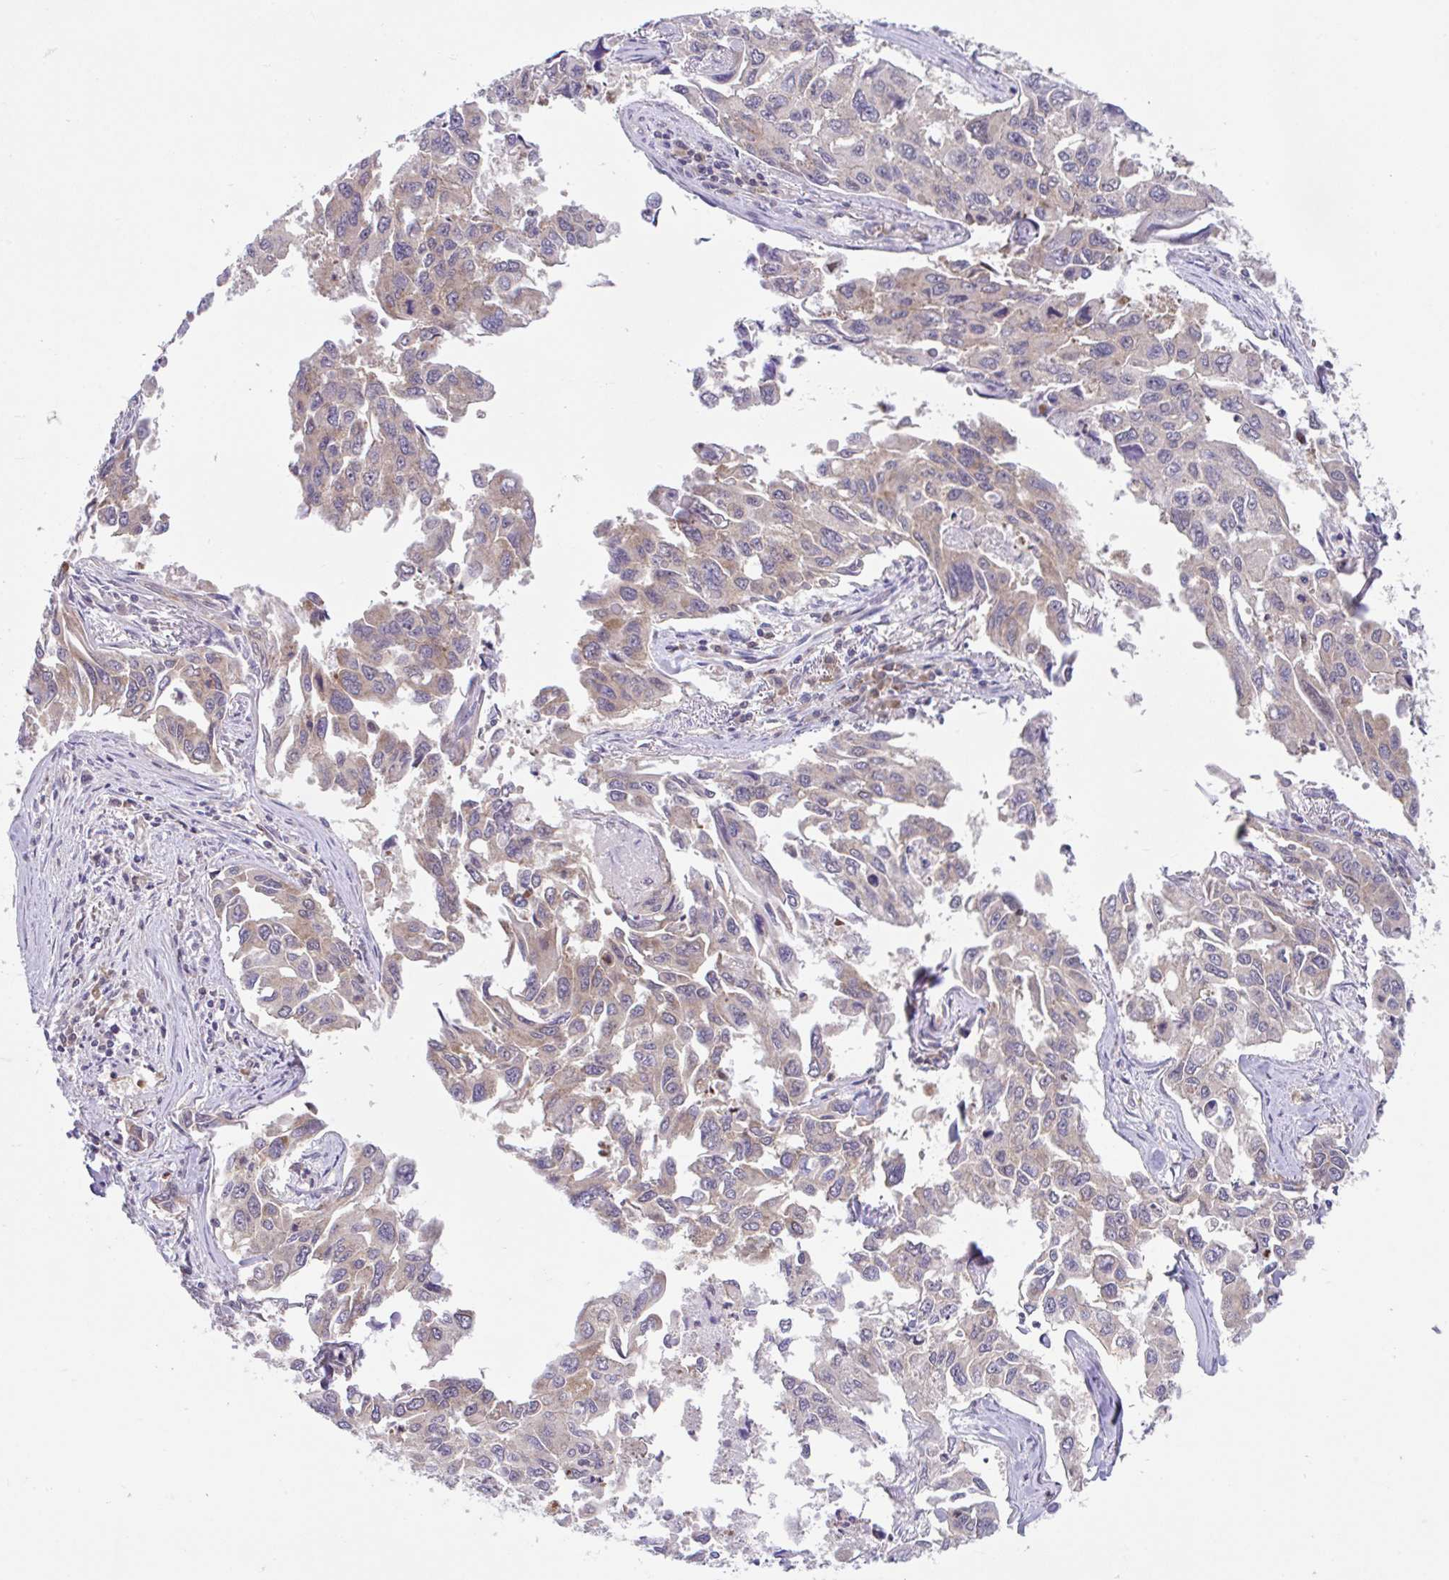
{"staining": {"intensity": "weak", "quantity": "25%-75%", "location": "cytoplasmic/membranous"}, "tissue": "lung cancer", "cell_type": "Tumor cells", "image_type": "cancer", "snomed": [{"axis": "morphology", "description": "Adenocarcinoma, NOS"}, {"axis": "topography", "description": "Lung"}], "caption": "Brown immunohistochemical staining in lung cancer (adenocarcinoma) exhibits weak cytoplasmic/membranous staining in approximately 25%-75% of tumor cells.", "gene": "RALBP1", "patient": {"sex": "male", "age": 64}}